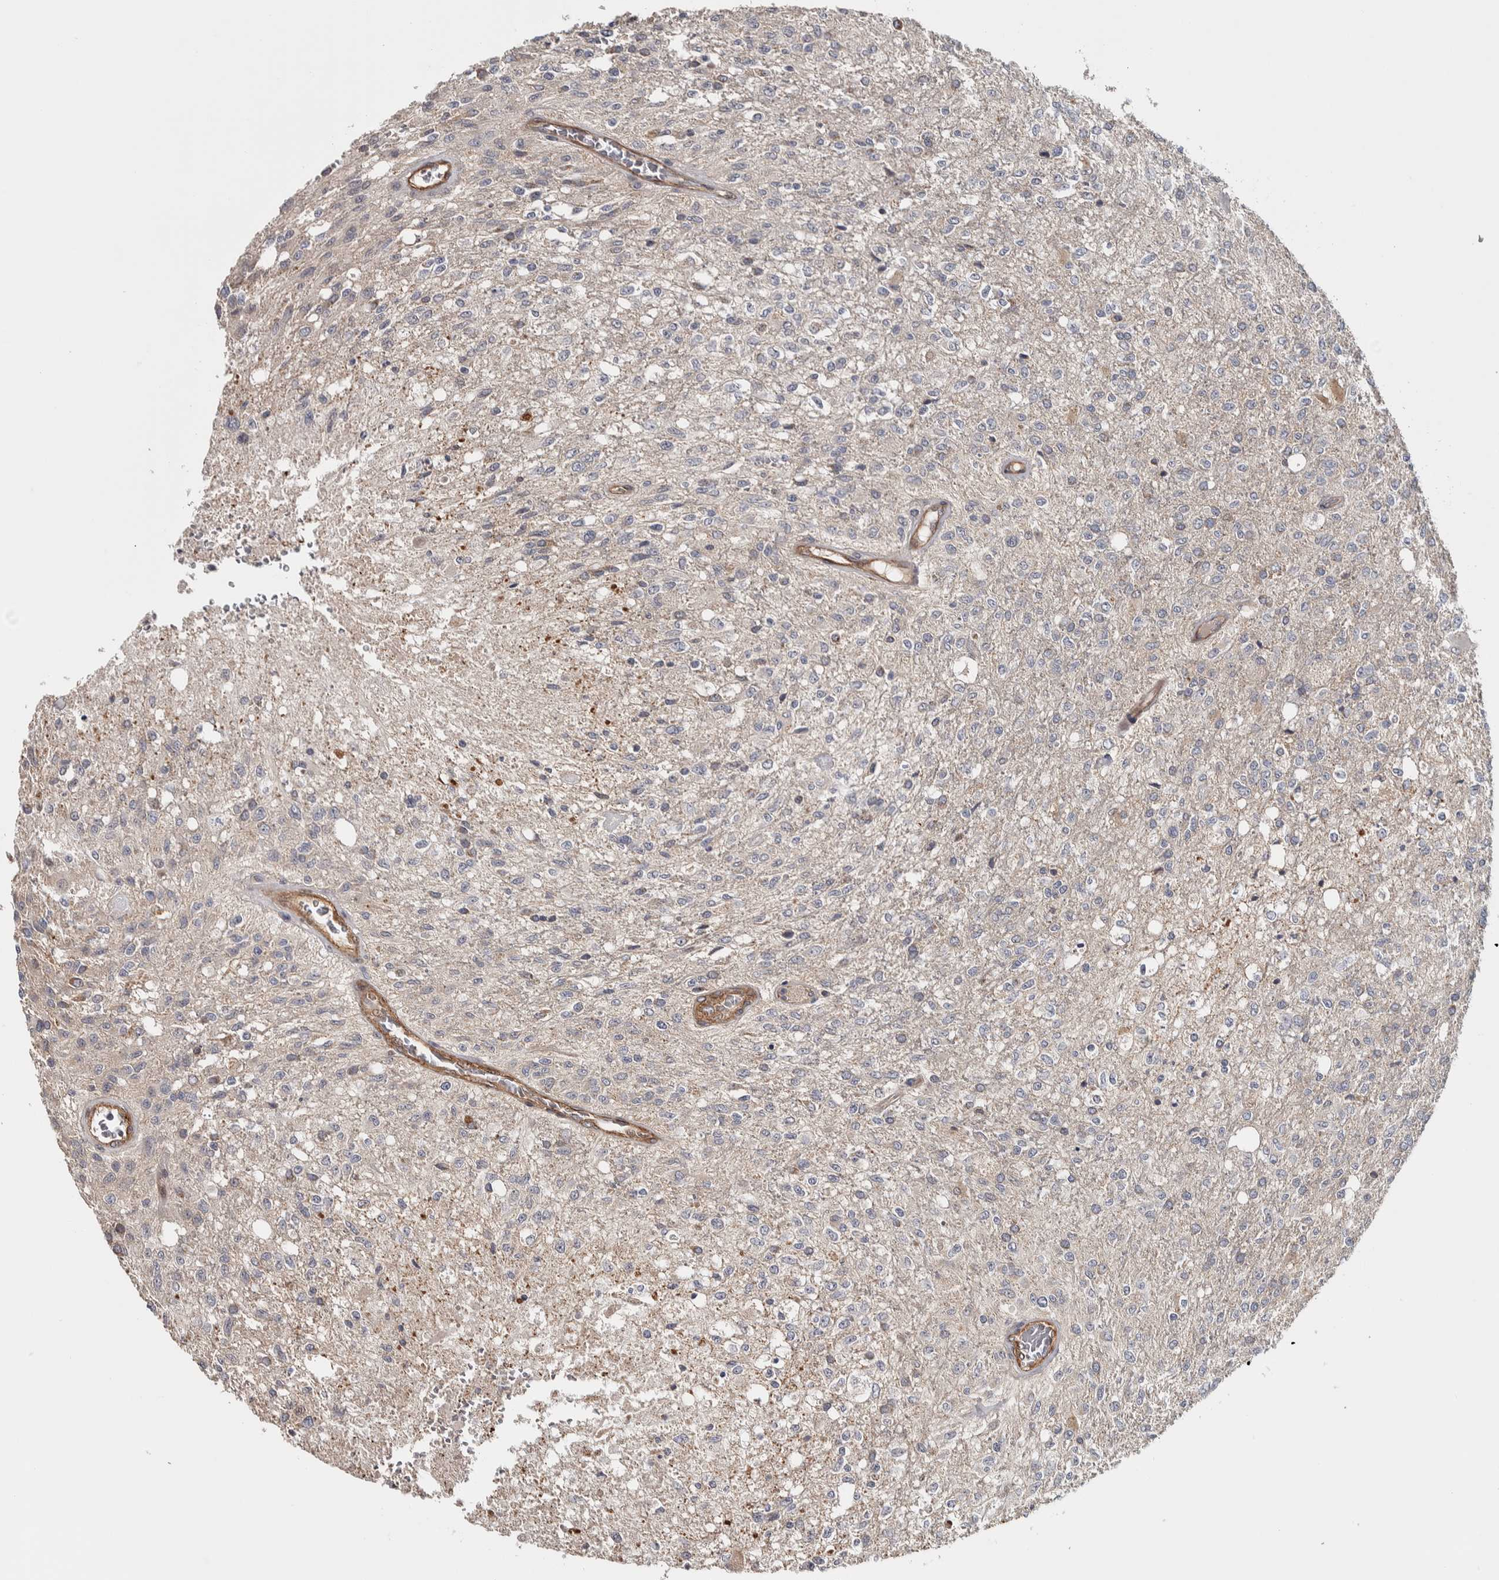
{"staining": {"intensity": "negative", "quantity": "none", "location": "none"}, "tissue": "glioma", "cell_type": "Tumor cells", "image_type": "cancer", "snomed": [{"axis": "morphology", "description": "Normal tissue, NOS"}, {"axis": "morphology", "description": "Glioma, malignant, High grade"}, {"axis": "topography", "description": "Cerebral cortex"}], "caption": "Tumor cells show no significant protein positivity in high-grade glioma (malignant).", "gene": "CHMP4C", "patient": {"sex": "male", "age": 77}}